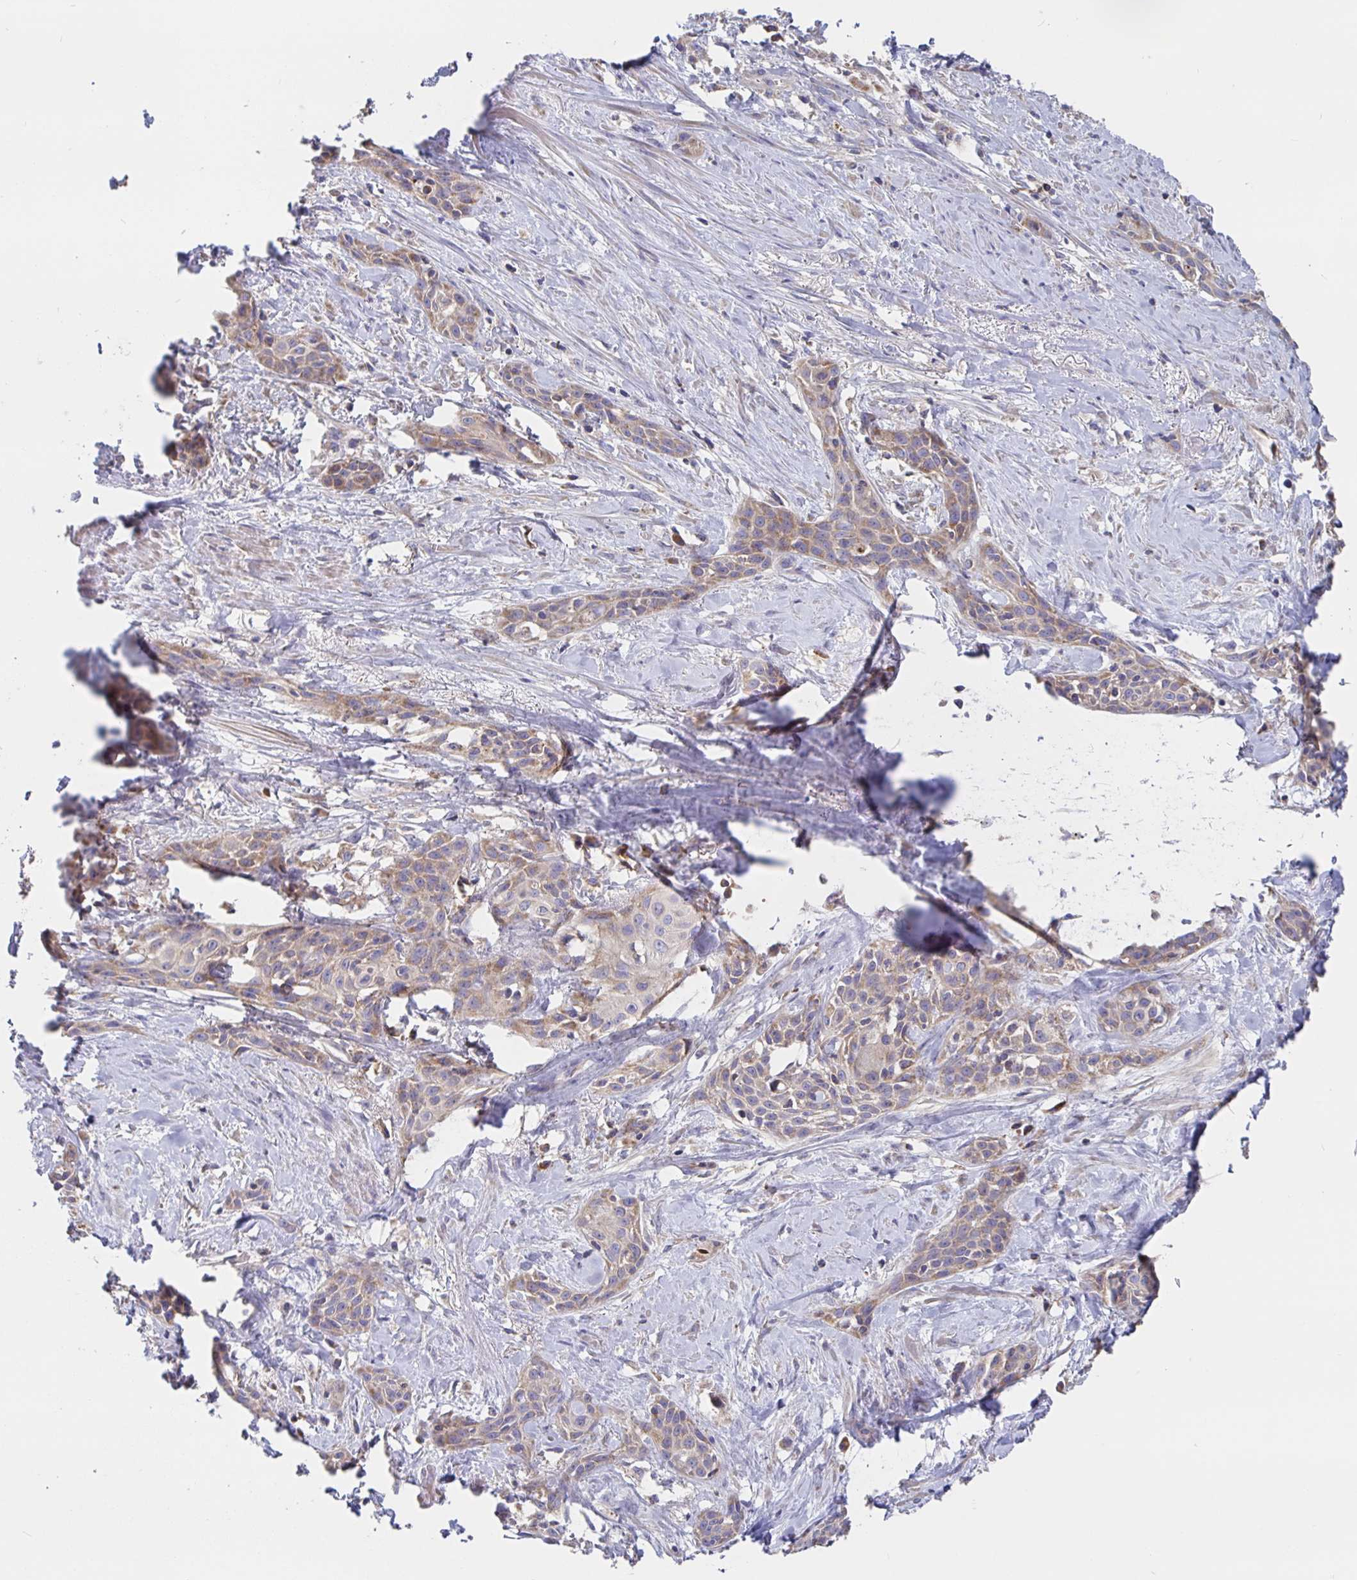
{"staining": {"intensity": "weak", "quantity": "25%-75%", "location": "cytoplasmic/membranous"}, "tissue": "skin cancer", "cell_type": "Tumor cells", "image_type": "cancer", "snomed": [{"axis": "morphology", "description": "Squamous cell carcinoma, NOS"}, {"axis": "topography", "description": "Skin"}, {"axis": "topography", "description": "Anal"}], "caption": "This is an image of IHC staining of skin cancer (squamous cell carcinoma), which shows weak positivity in the cytoplasmic/membranous of tumor cells.", "gene": "PRDX3", "patient": {"sex": "male", "age": 64}}